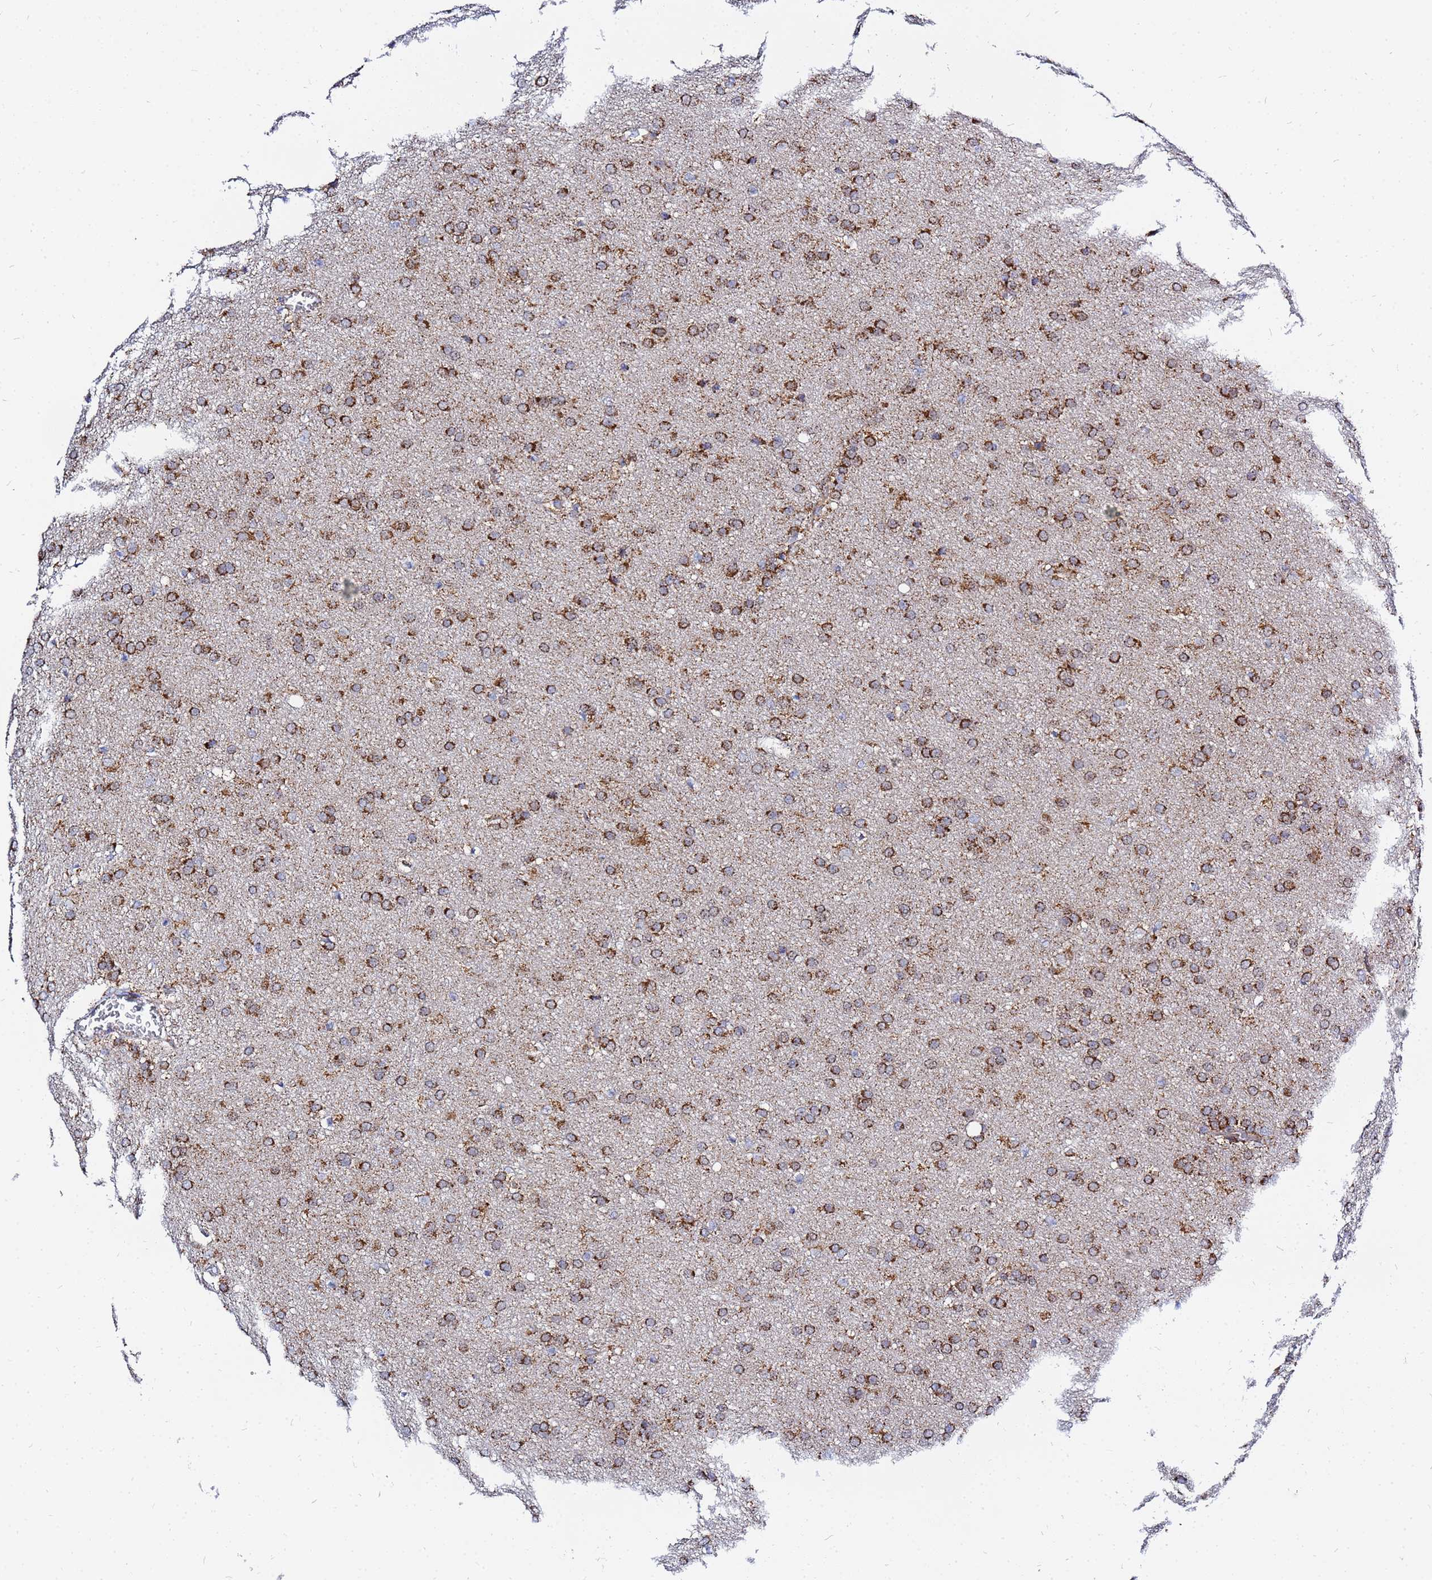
{"staining": {"intensity": "strong", "quantity": ">75%", "location": "cytoplasmic/membranous"}, "tissue": "glioma", "cell_type": "Tumor cells", "image_type": "cancer", "snomed": [{"axis": "morphology", "description": "Glioma, malignant, Low grade"}, {"axis": "topography", "description": "Brain"}], "caption": "Malignant glioma (low-grade) tissue displays strong cytoplasmic/membranous expression in about >75% of tumor cells, visualized by immunohistochemistry.", "gene": "FAHD2A", "patient": {"sex": "female", "age": 32}}